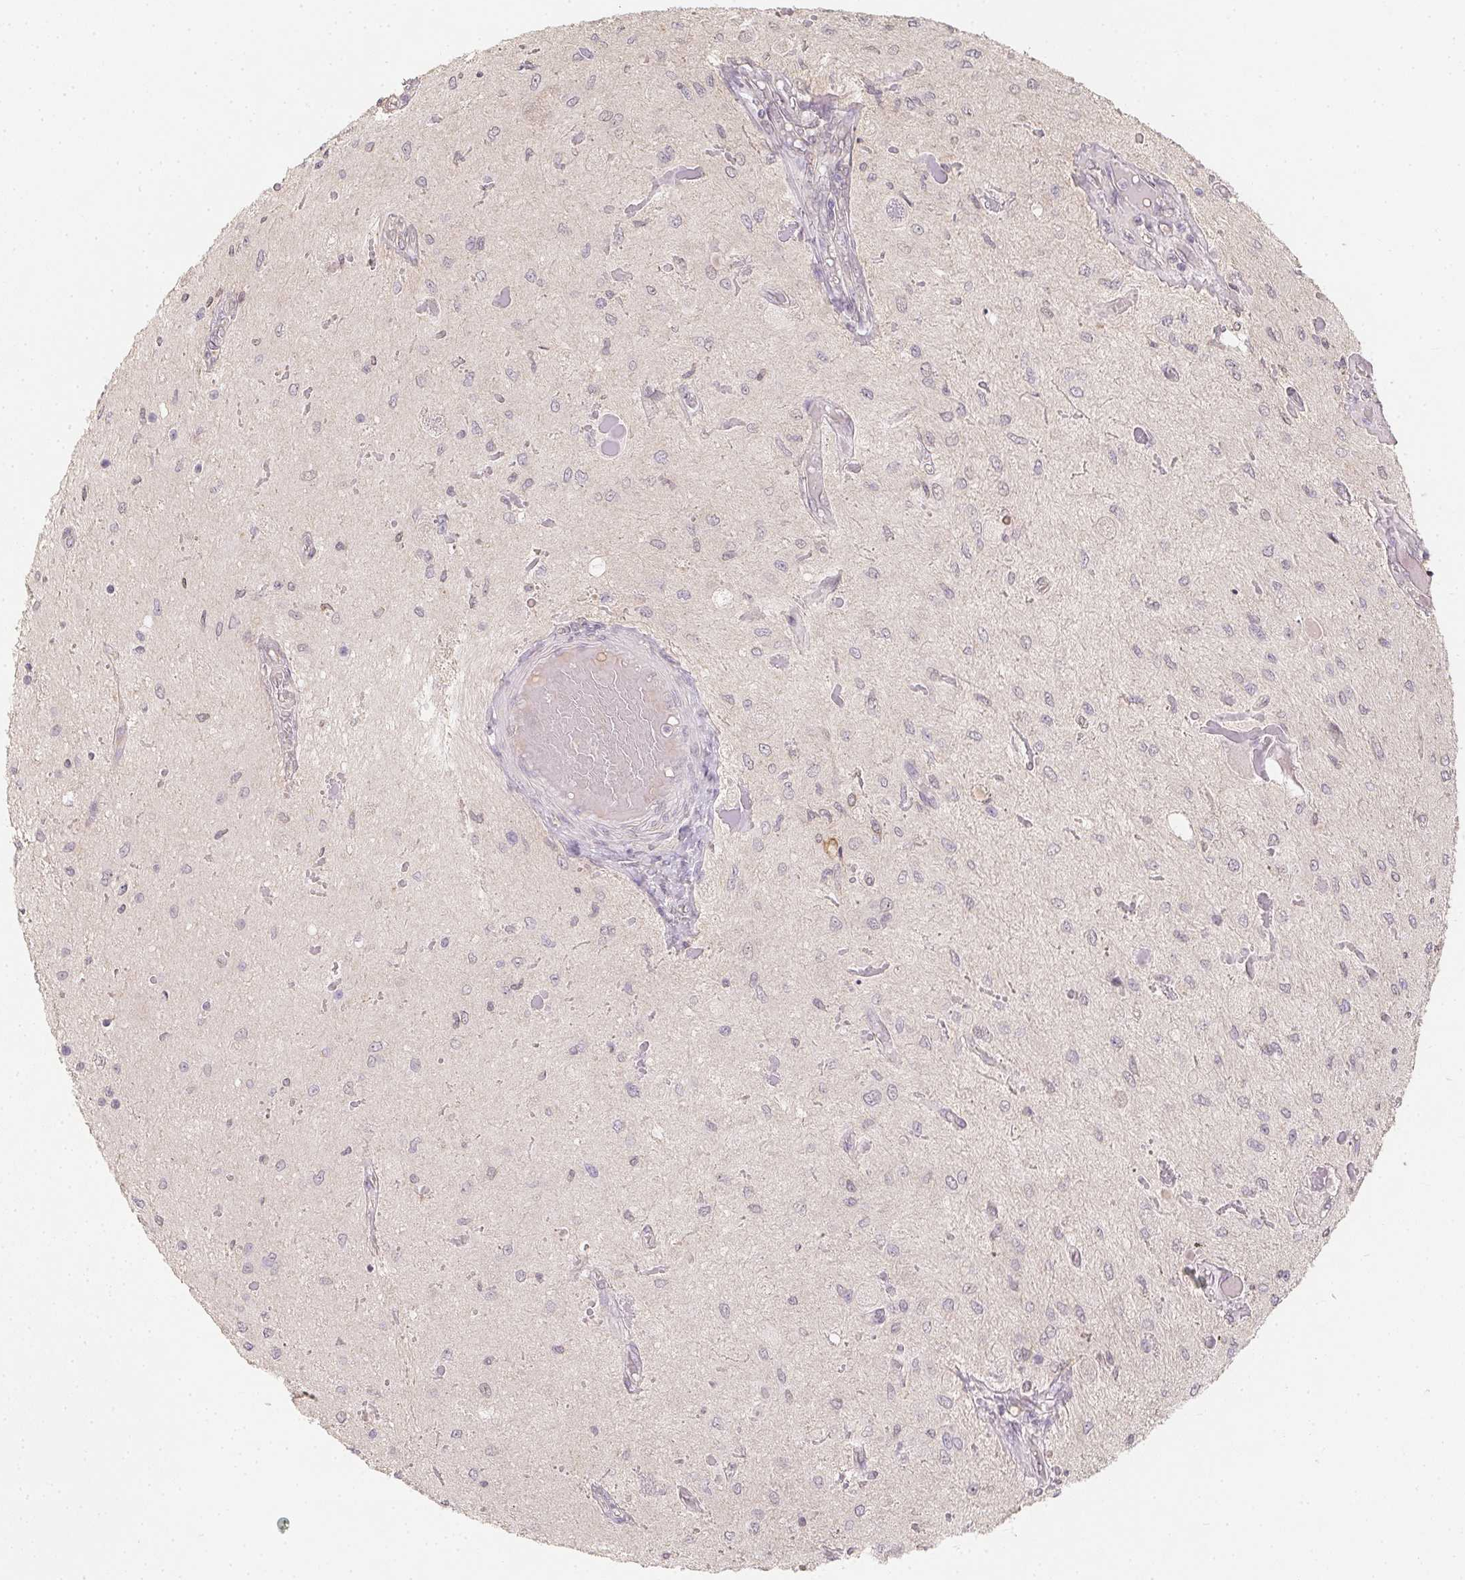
{"staining": {"intensity": "negative", "quantity": "none", "location": "none"}, "tissue": "glioma", "cell_type": "Tumor cells", "image_type": "cancer", "snomed": [{"axis": "morphology", "description": "Glioma, malignant, Low grade"}, {"axis": "topography", "description": "Cerebellum"}], "caption": "Image shows no significant protein positivity in tumor cells of glioma.", "gene": "SOAT1", "patient": {"sex": "female", "age": 14}}